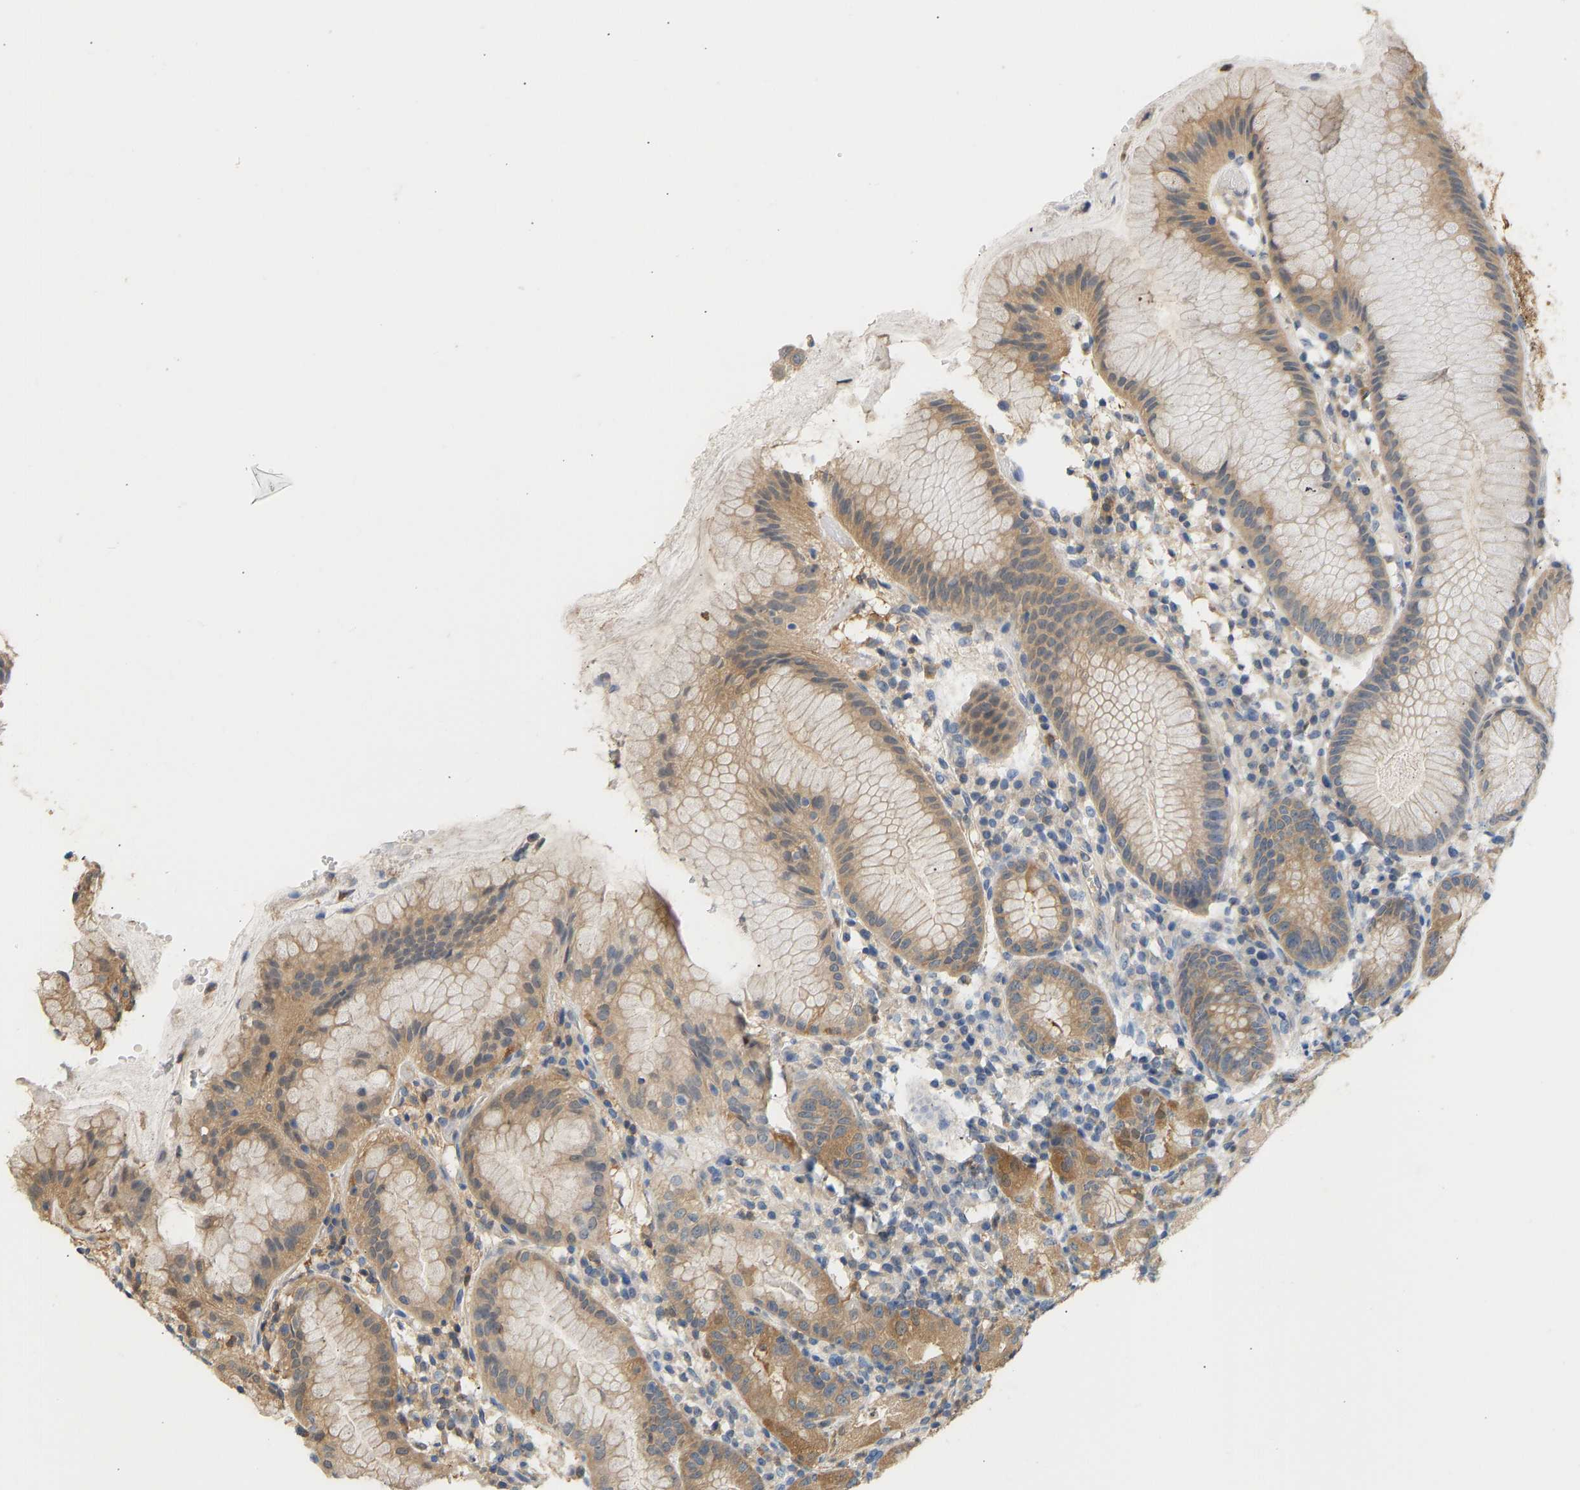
{"staining": {"intensity": "moderate", "quantity": "25%-75%", "location": "cytoplasmic/membranous"}, "tissue": "stomach", "cell_type": "Glandular cells", "image_type": "normal", "snomed": [{"axis": "morphology", "description": "Normal tissue, NOS"}, {"axis": "topography", "description": "Stomach"}, {"axis": "topography", "description": "Stomach, lower"}], "caption": "Stomach was stained to show a protein in brown. There is medium levels of moderate cytoplasmic/membranous positivity in approximately 25%-75% of glandular cells. Nuclei are stained in blue.", "gene": "ENO1", "patient": {"sex": "female", "age": 75}}